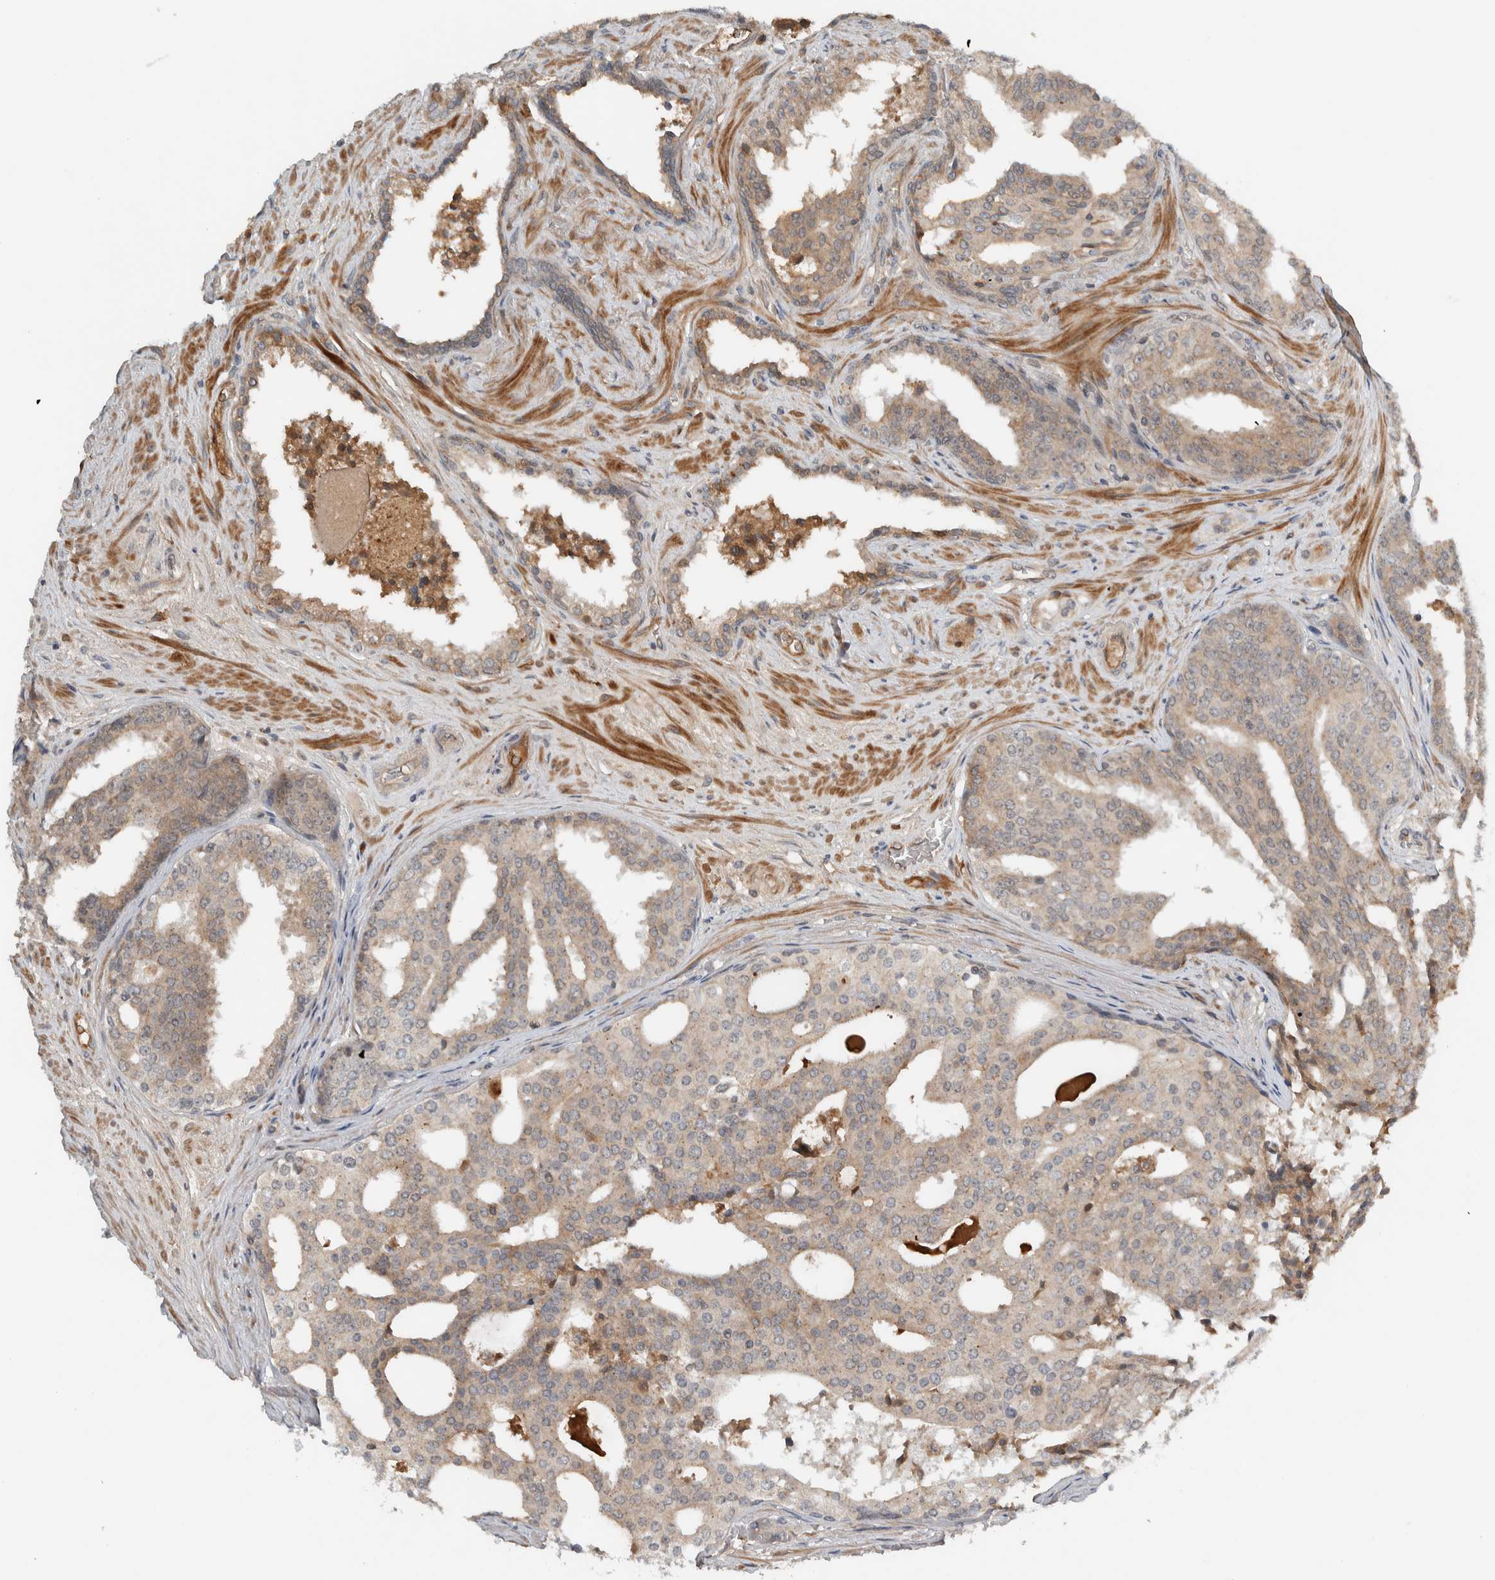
{"staining": {"intensity": "weak", "quantity": ">75%", "location": "cytoplasmic/membranous"}, "tissue": "prostate cancer", "cell_type": "Tumor cells", "image_type": "cancer", "snomed": [{"axis": "morphology", "description": "Adenocarcinoma, High grade"}, {"axis": "topography", "description": "Prostate"}], "caption": "Immunohistochemistry histopathology image of human adenocarcinoma (high-grade) (prostate) stained for a protein (brown), which reveals low levels of weak cytoplasmic/membranous positivity in about >75% of tumor cells.", "gene": "ARMC7", "patient": {"sex": "male", "age": 71}}